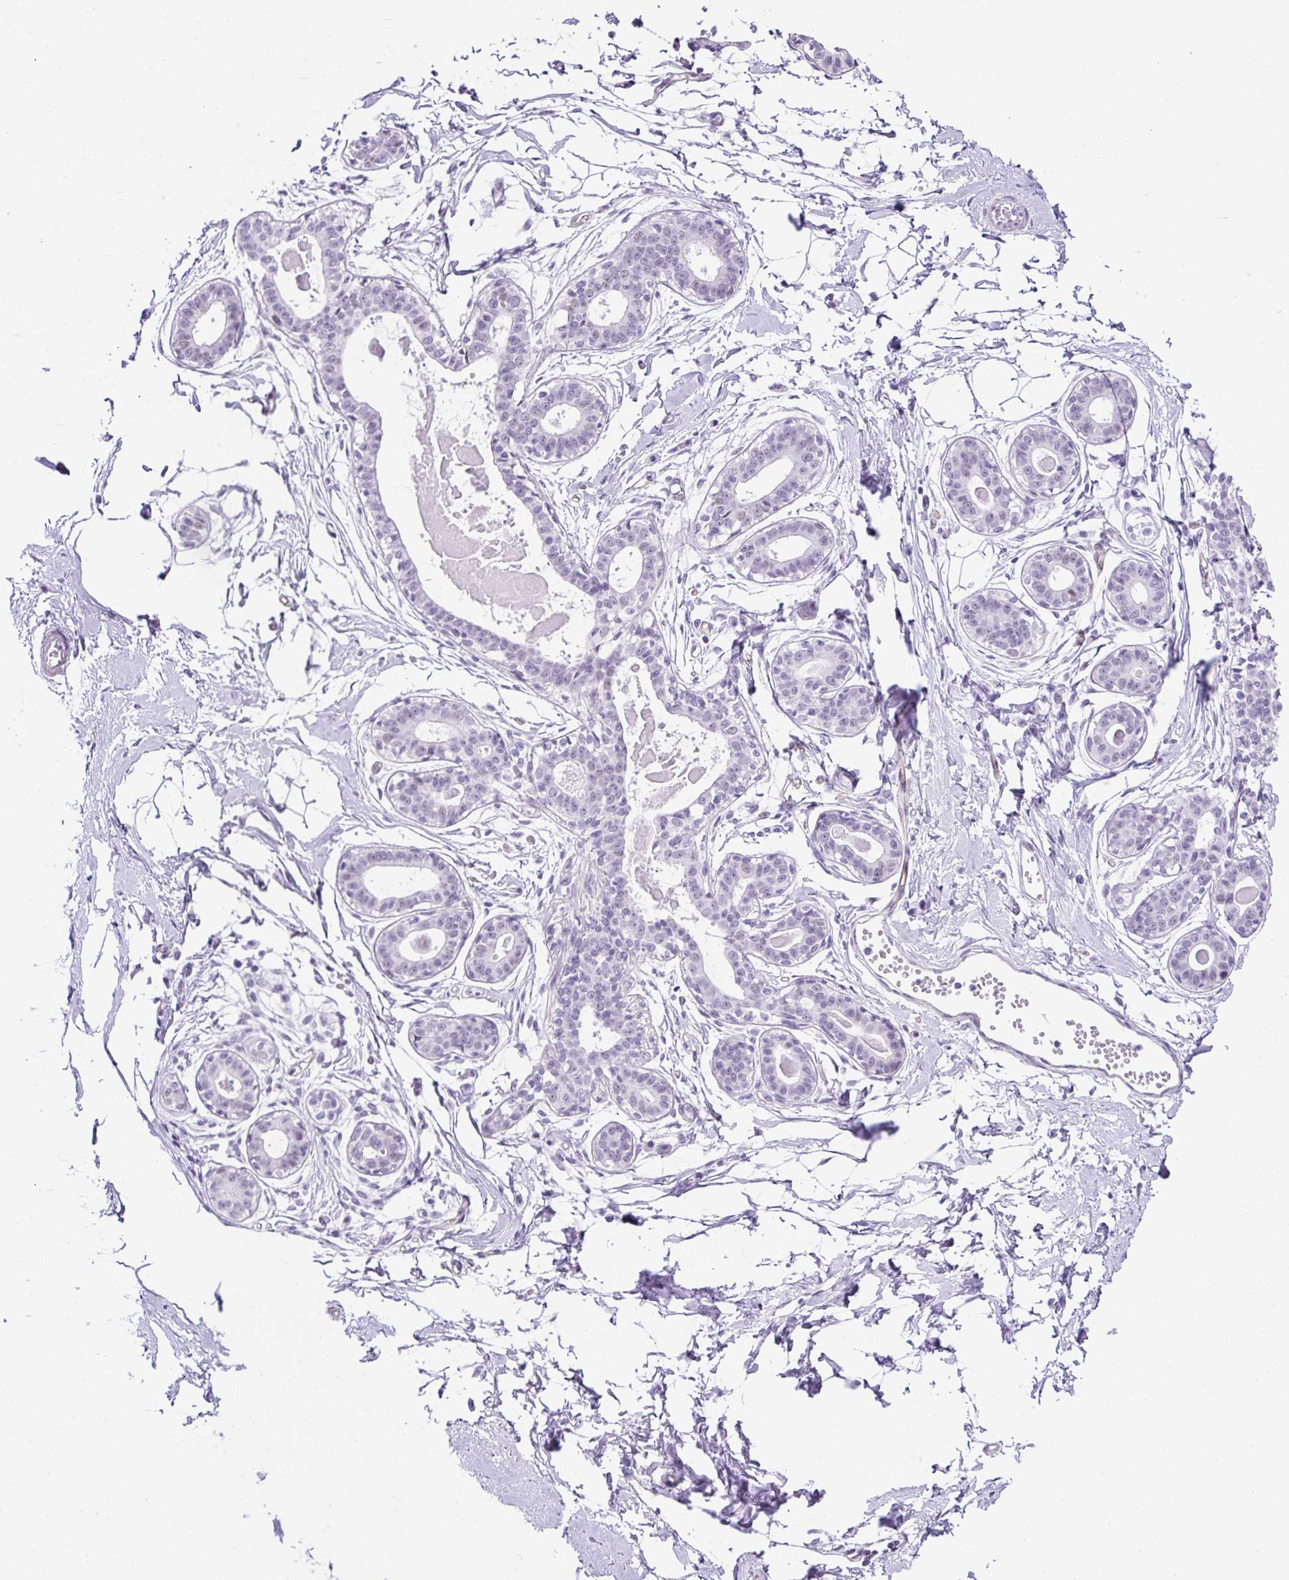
{"staining": {"intensity": "negative", "quantity": "none", "location": "none"}, "tissue": "breast", "cell_type": "Adipocytes", "image_type": "normal", "snomed": [{"axis": "morphology", "description": "Normal tissue, NOS"}, {"axis": "topography", "description": "Breast"}], "caption": "Breast stained for a protein using IHC reveals no expression adipocytes.", "gene": "KRT12", "patient": {"sex": "female", "age": 45}}